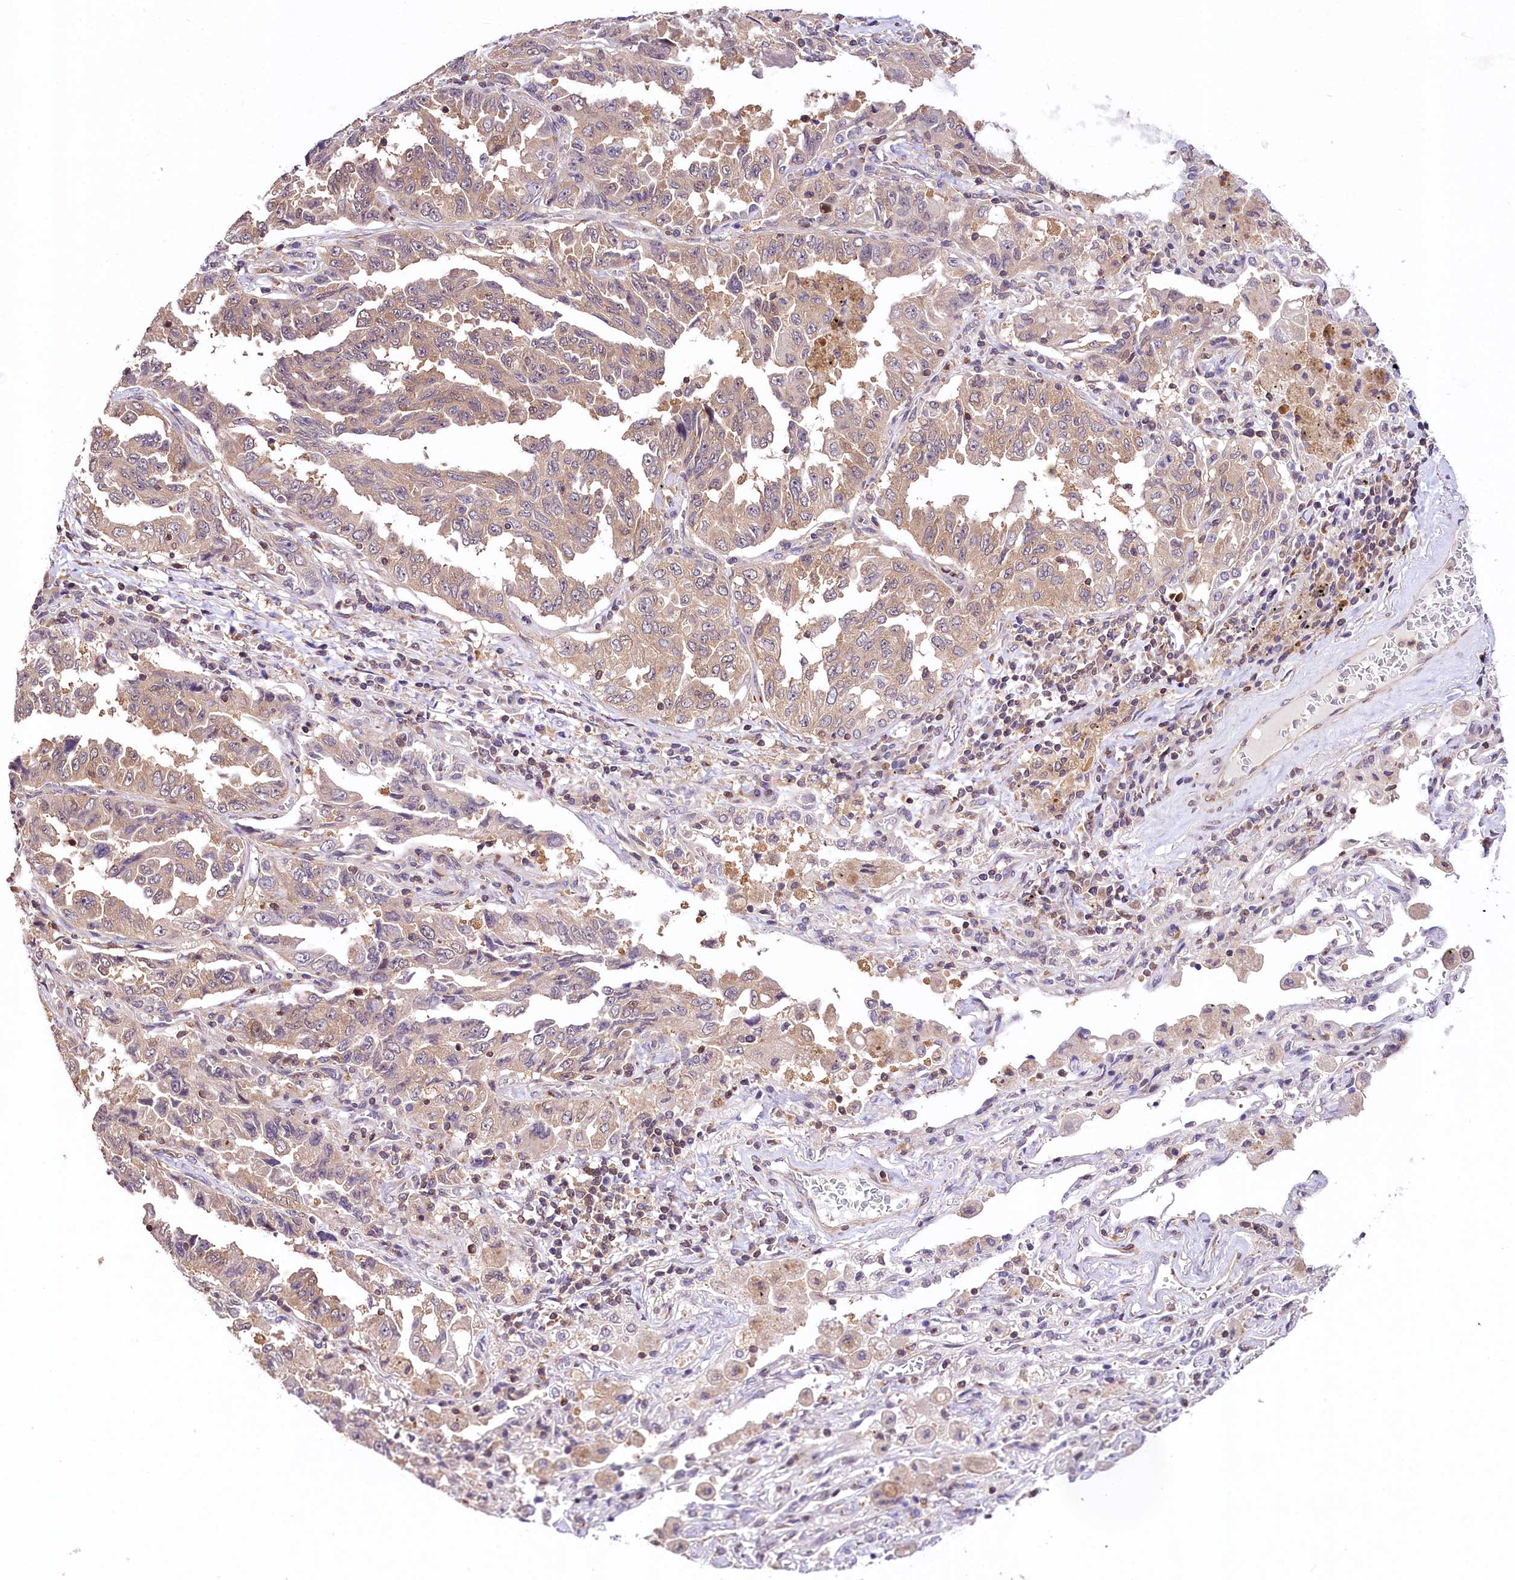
{"staining": {"intensity": "weak", "quantity": ">75%", "location": "cytoplasmic/membranous"}, "tissue": "lung cancer", "cell_type": "Tumor cells", "image_type": "cancer", "snomed": [{"axis": "morphology", "description": "Adenocarcinoma, NOS"}, {"axis": "topography", "description": "Lung"}], "caption": "IHC image of neoplastic tissue: lung cancer (adenocarcinoma) stained using immunohistochemistry (IHC) displays low levels of weak protein expression localized specifically in the cytoplasmic/membranous of tumor cells, appearing as a cytoplasmic/membranous brown color.", "gene": "CHORDC1", "patient": {"sex": "female", "age": 51}}